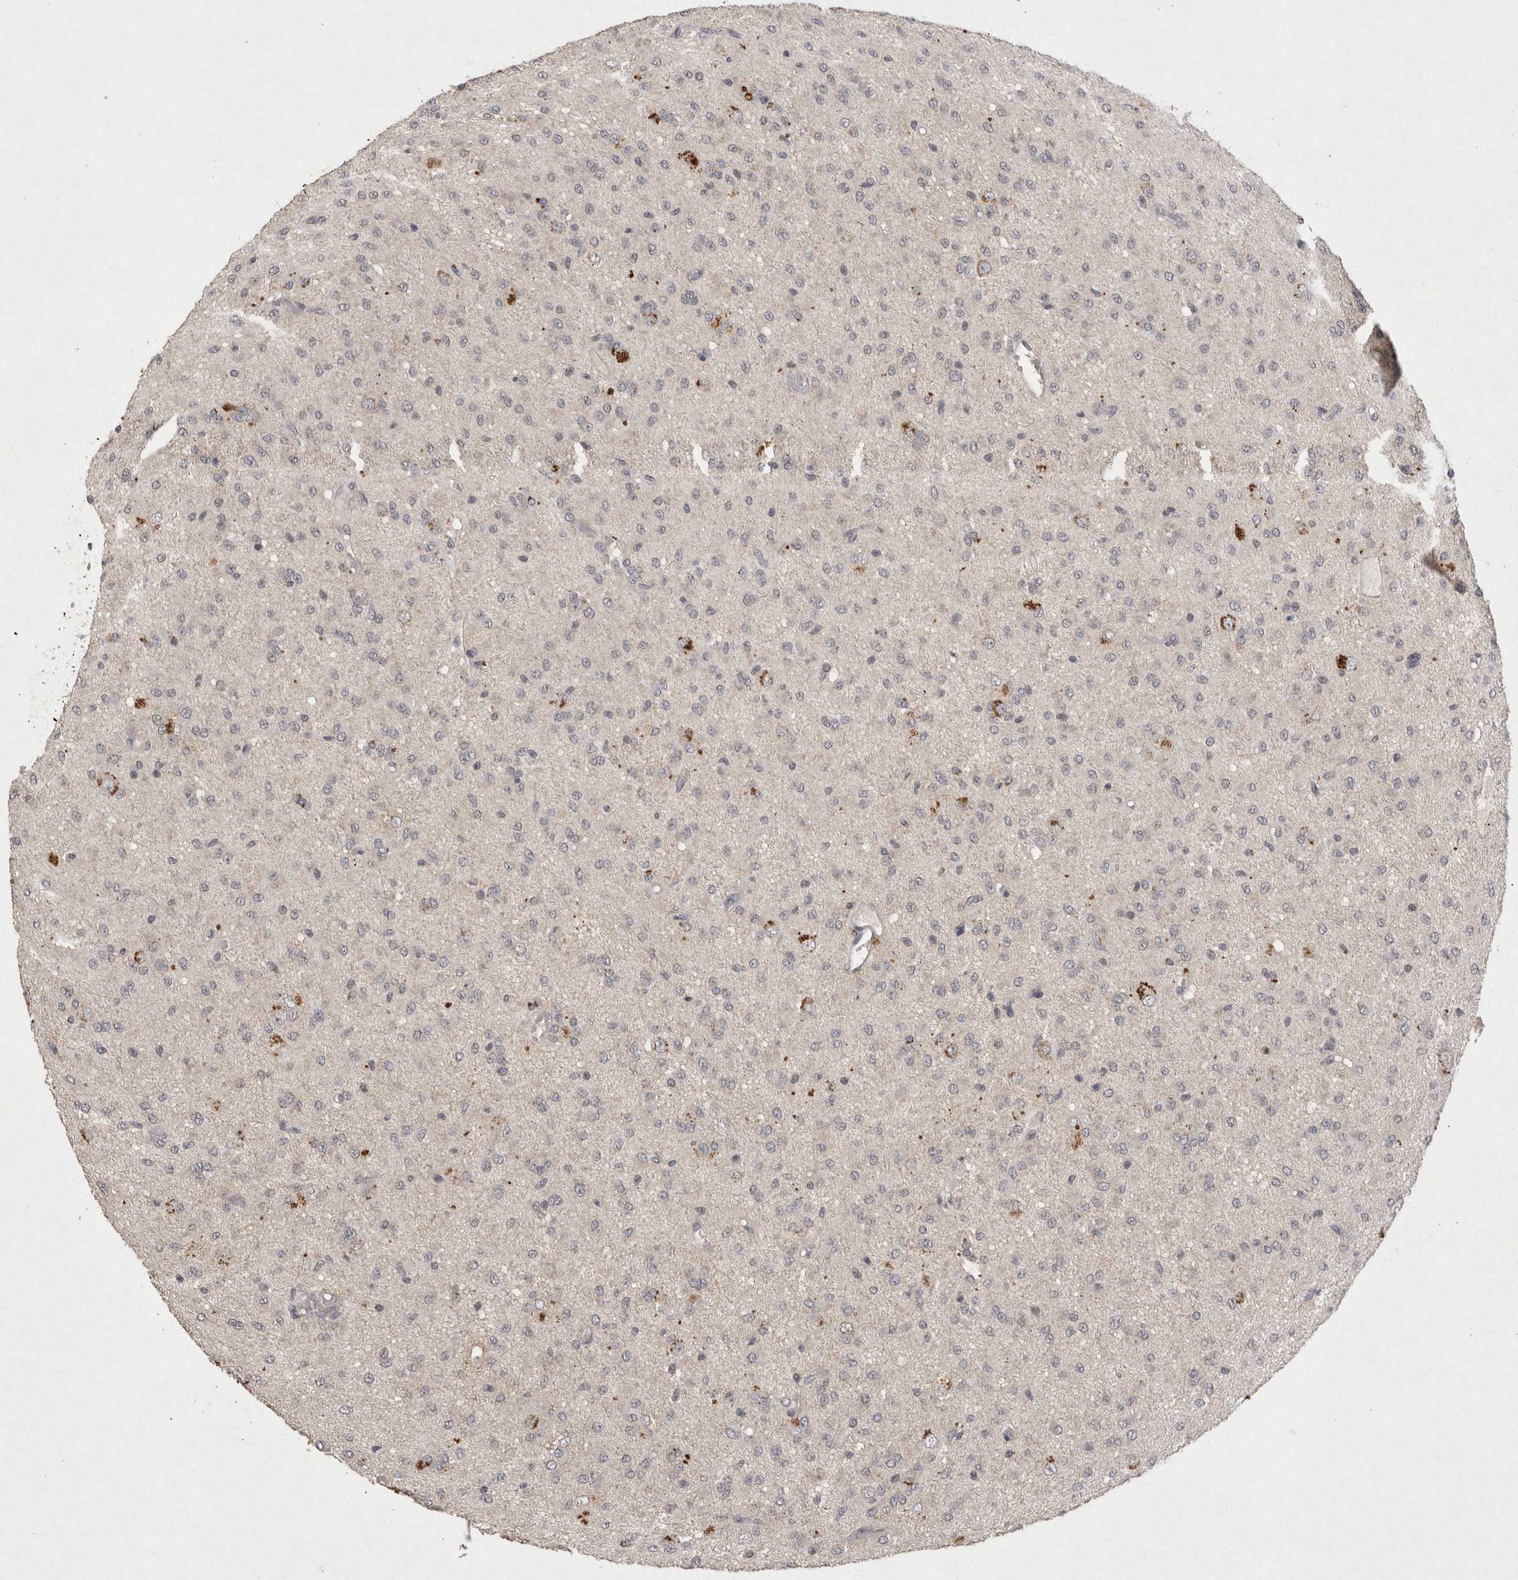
{"staining": {"intensity": "negative", "quantity": "none", "location": "none"}, "tissue": "glioma", "cell_type": "Tumor cells", "image_type": "cancer", "snomed": [{"axis": "morphology", "description": "Glioma, malignant, High grade"}, {"axis": "topography", "description": "Brain"}], "caption": "A high-resolution micrograph shows immunohistochemistry staining of malignant high-grade glioma, which reveals no significant staining in tumor cells. (DAB IHC with hematoxylin counter stain).", "gene": "APLNR", "patient": {"sex": "female", "age": 59}}